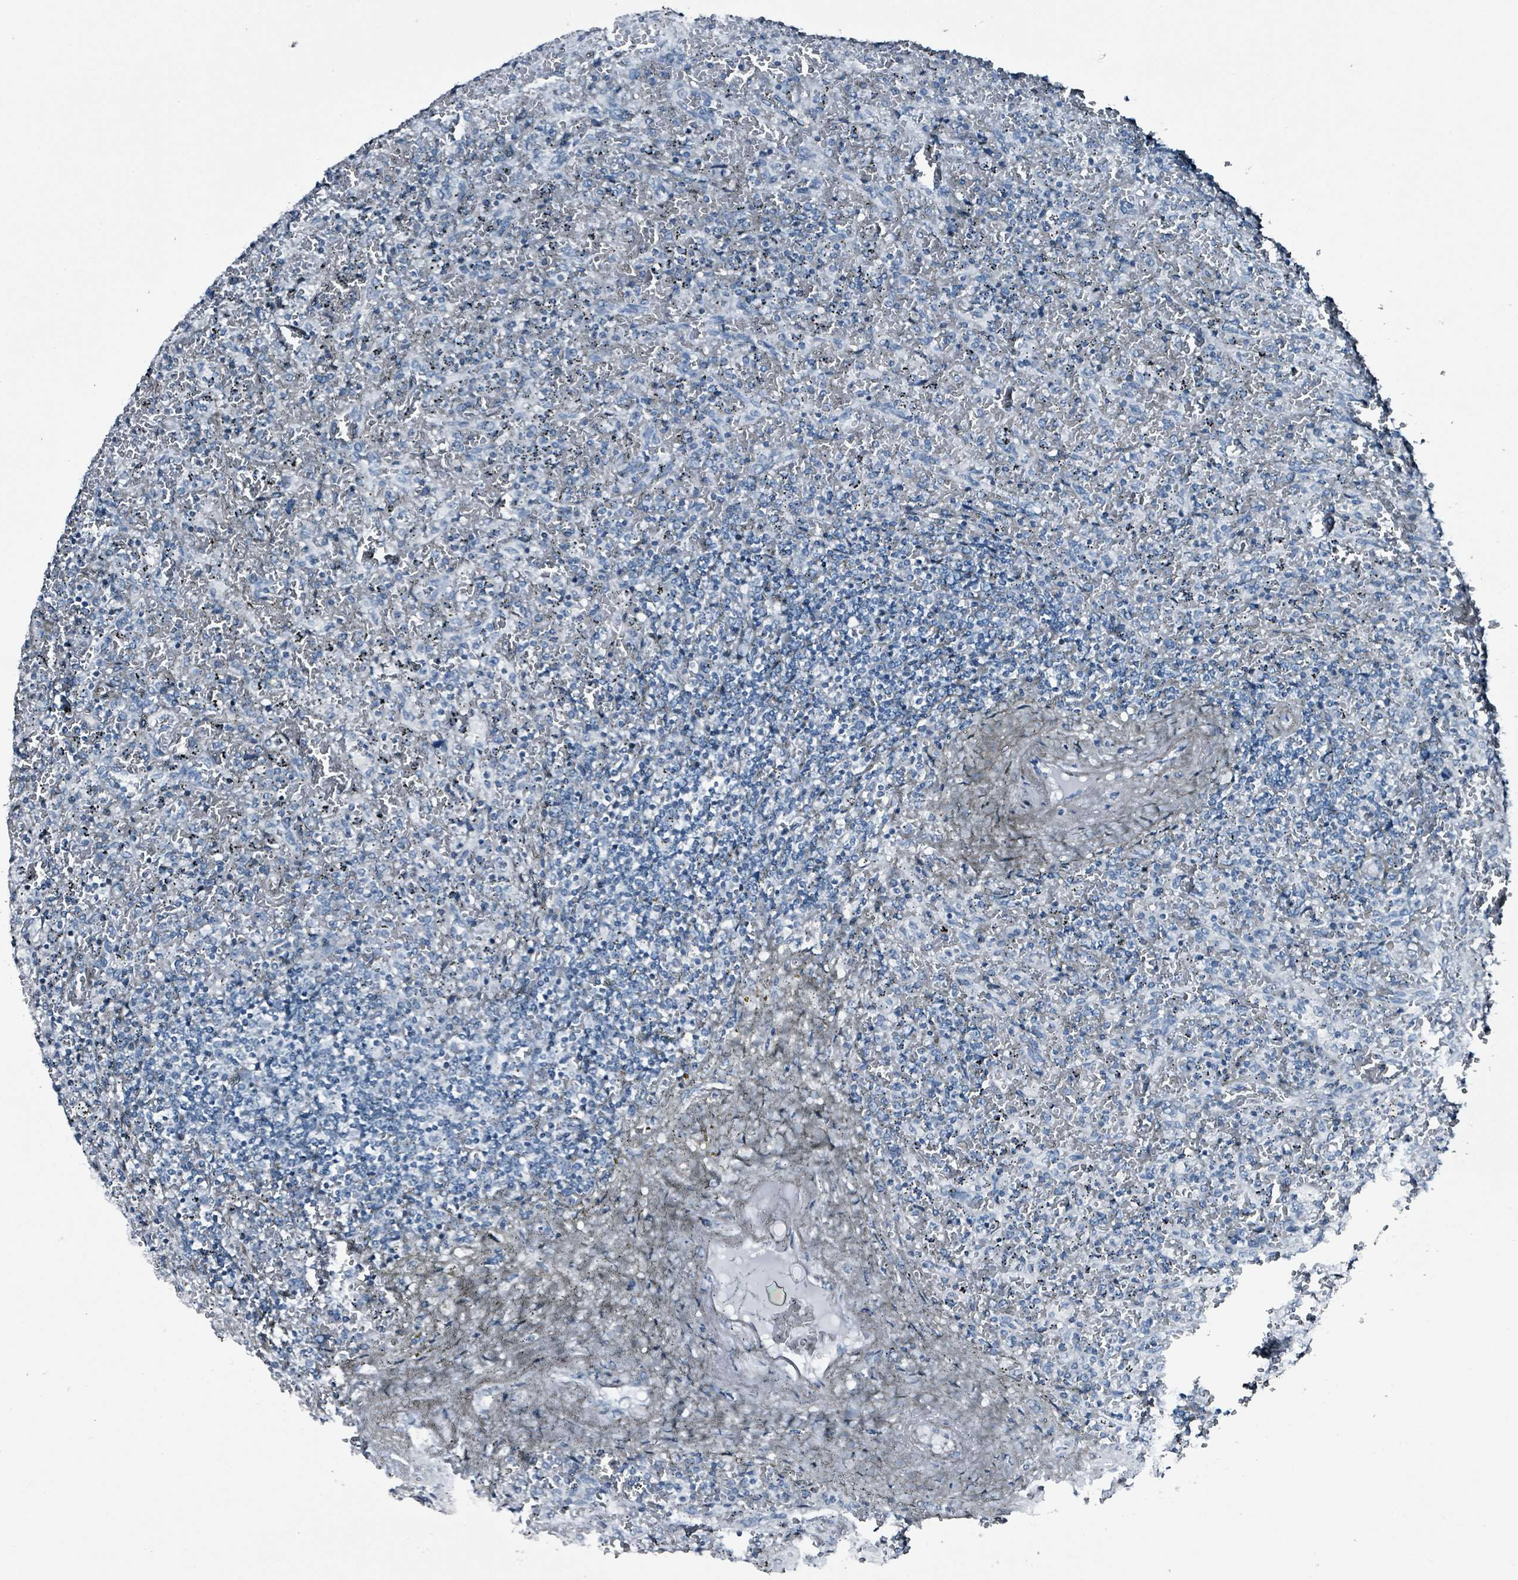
{"staining": {"intensity": "negative", "quantity": "none", "location": "none"}, "tissue": "lymphoma", "cell_type": "Tumor cells", "image_type": "cancer", "snomed": [{"axis": "morphology", "description": "Malignant lymphoma, non-Hodgkin's type, Low grade"}, {"axis": "topography", "description": "Spleen"}], "caption": "This is an immunohistochemistry (IHC) micrograph of malignant lymphoma, non-Hodgkin's type (low-grade). There is no positivity in tumor cells.", "gene": "CA9", "patient": {"sex": "female", "age": 64}}